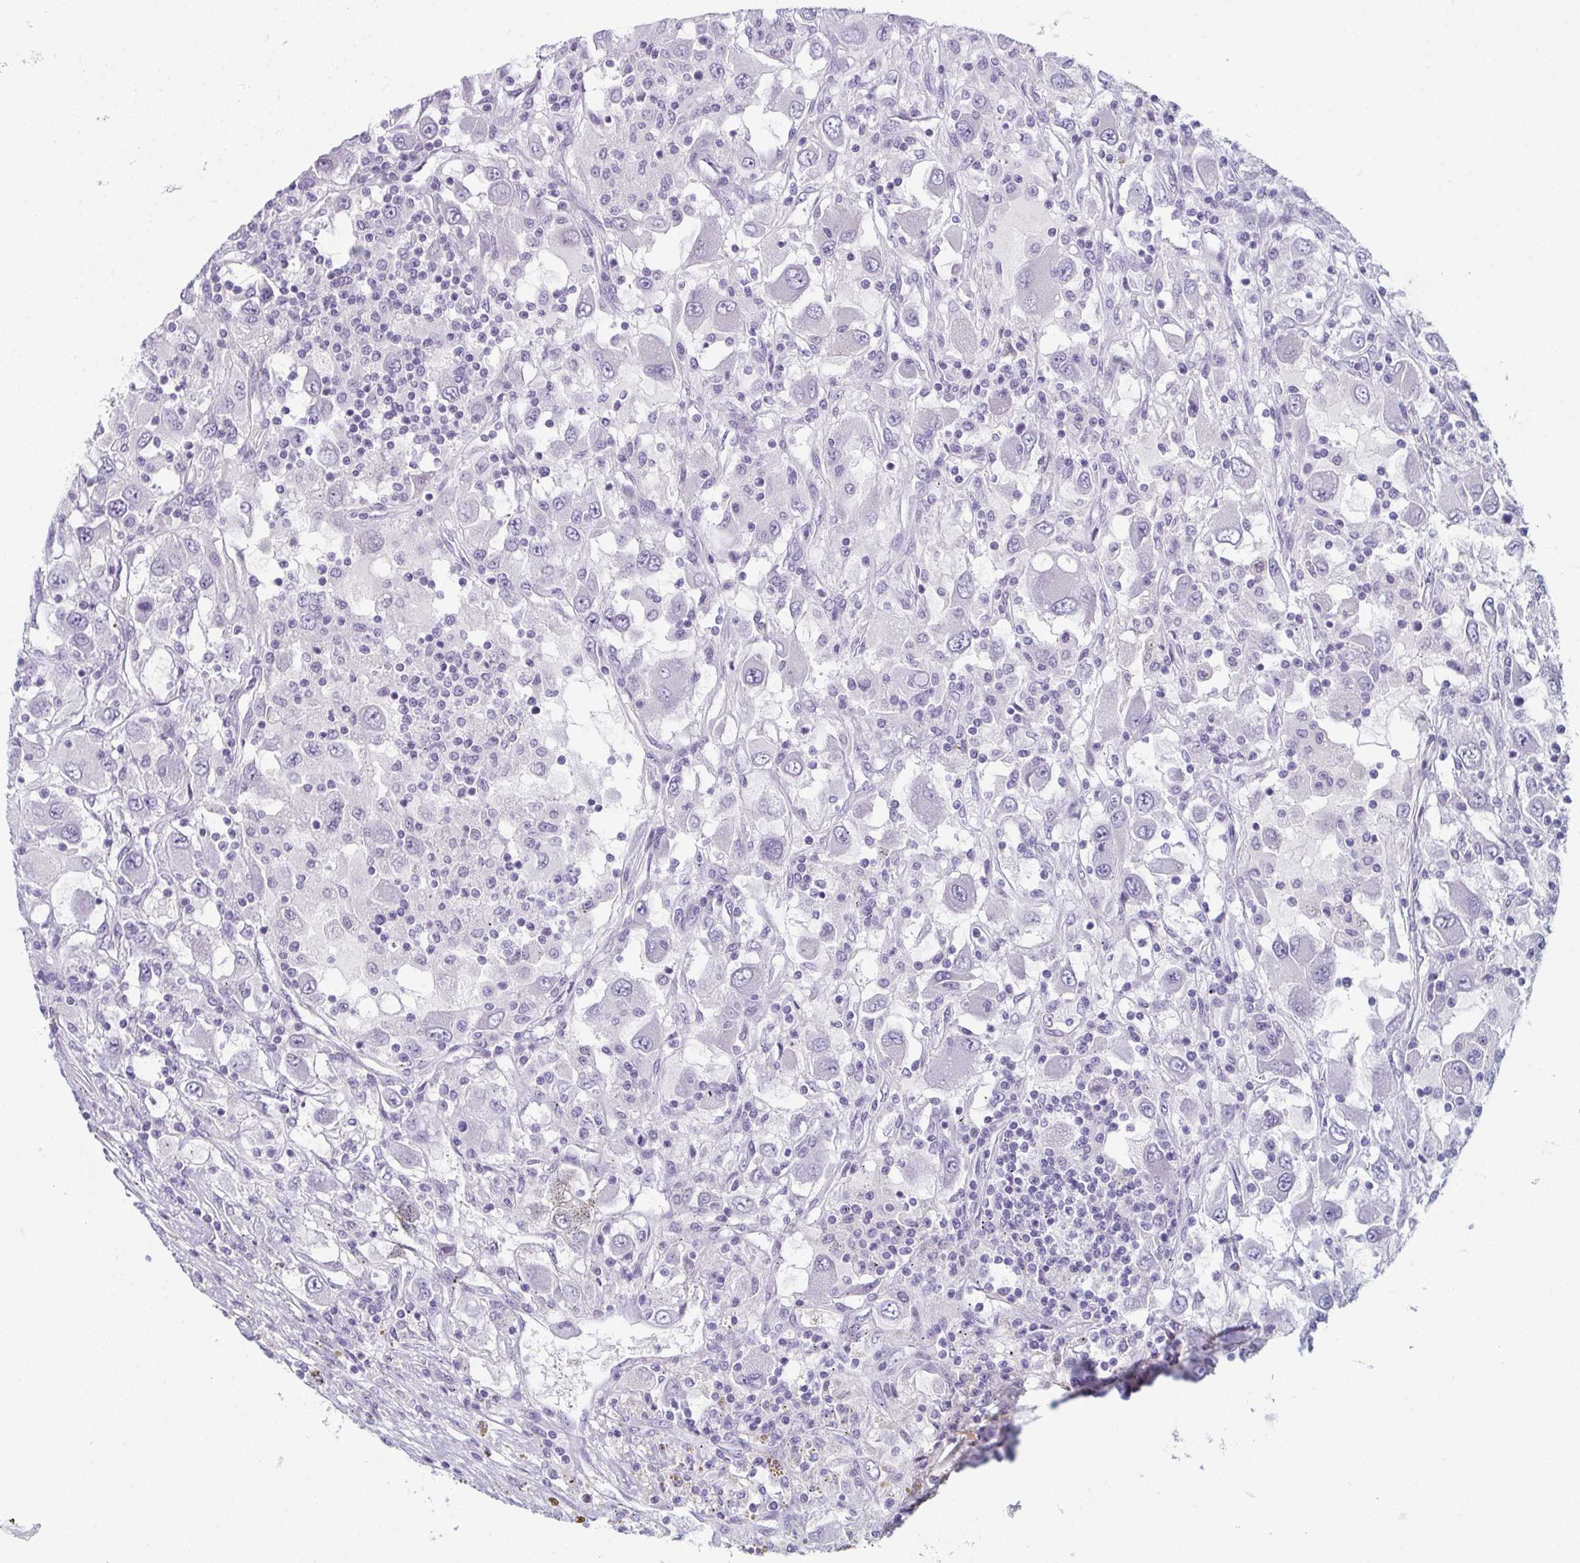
{"staining": {"intensity": "negative", "quantity": "none", "location": "none"}, "tissue": "renal cancer", "cell_type": "Tumor cells", "image_type": "cancer", "snomed": [{"axis": "morphology", "description": "Adenocarcinoma, NOS"}, {"axis": "topography", "description": "Kidney"}], "caption": "Tumor cells show no significant protein positivity in adenocarcinoma (renal).", "gene": "ENKUR", "patient": {"sex": "female", "age": 67}}